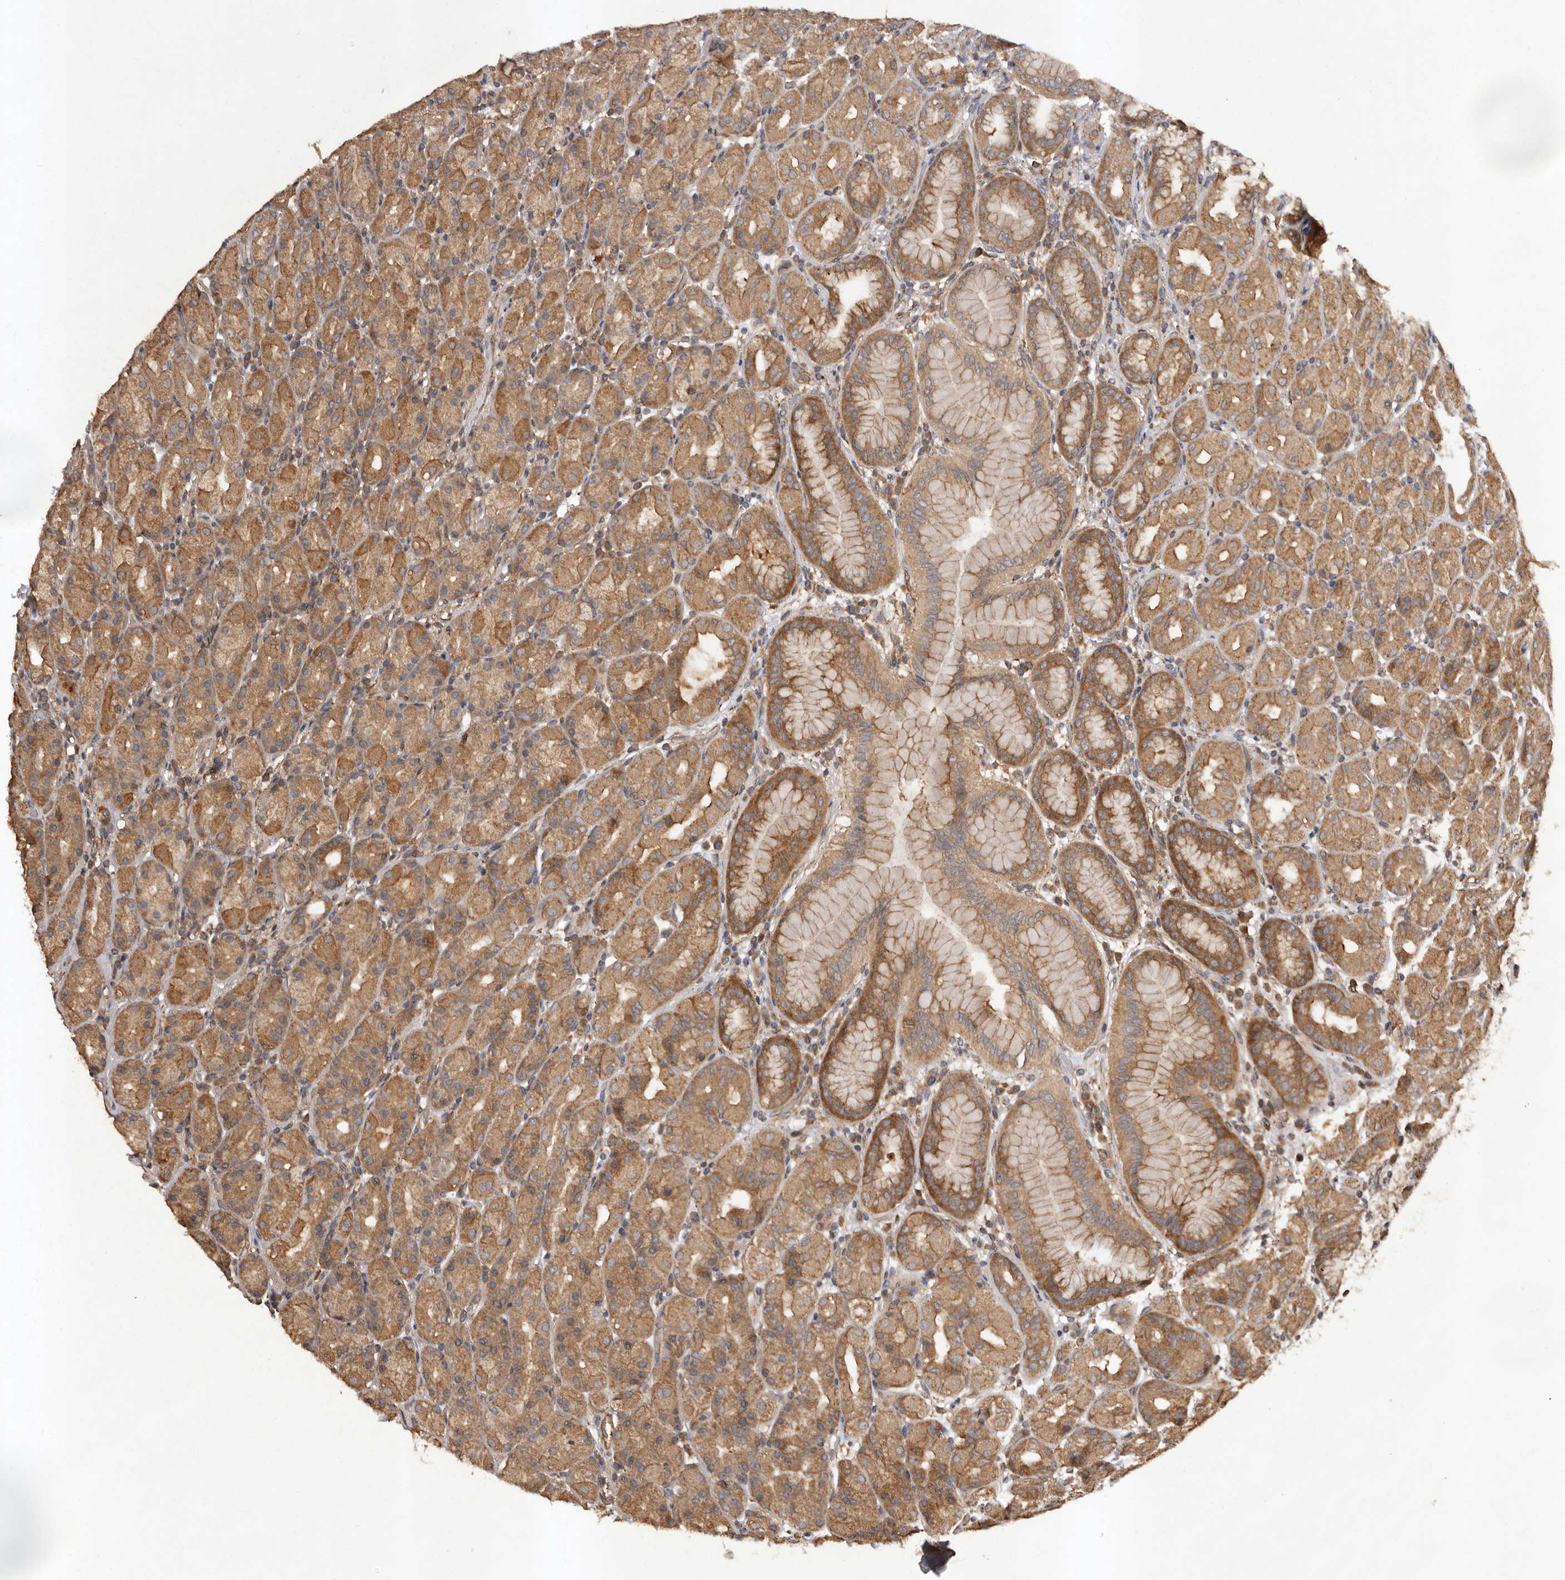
{"staining": {"intensity": "moderate", "quantity": ">75%", "location": "cytoplasmic/membranous"}, "tissue": "stomach", "cell_type": "Glandular cells", "image_type": "normal", "snomed": [{"axis": "morphology", "description": "Normal tissue, NOS"}, {"axis": "topography", "description": "Stomach, upper"}], "caption": "Moderate cytoplasmic/membranous positivity is identified in approximately >75% of glandular cells in benign stomach.", "gene": "SLC22A3", "patient": {"sex": "male", "age": 68}}